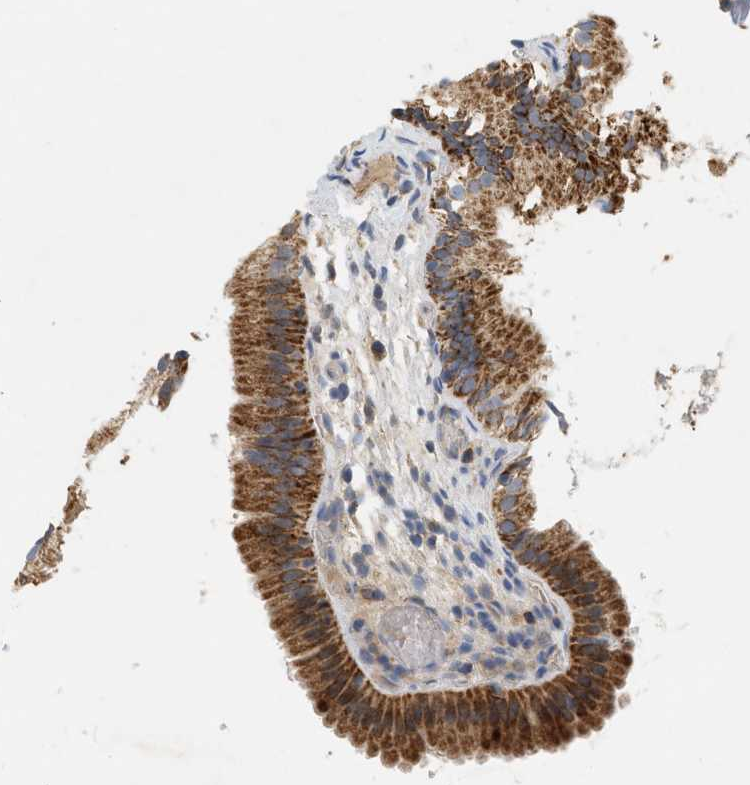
{"staining": {"intensity": "strong", "quantity": ">75%", "location": "cytoplasmic/membranous"}, "tissue": "gallbladder", "cell_type": "Glandular cells", "image_type": "normal", "snomed": [{"axis": "morphology", "description": "Normal tissue, NOS"}, {"axis": "topography", "description": "Gallbladder"}], "caption": "The histopathology image displays a brown stain indicating the presence of a protein in the cytoplasmic/membranous of glandular cells in gallbladder. (DAB IHC, brown staining for protein, blue staining for nuclei).", "gene": "MCU", "patient": {"sex": "female", "age": 26}}